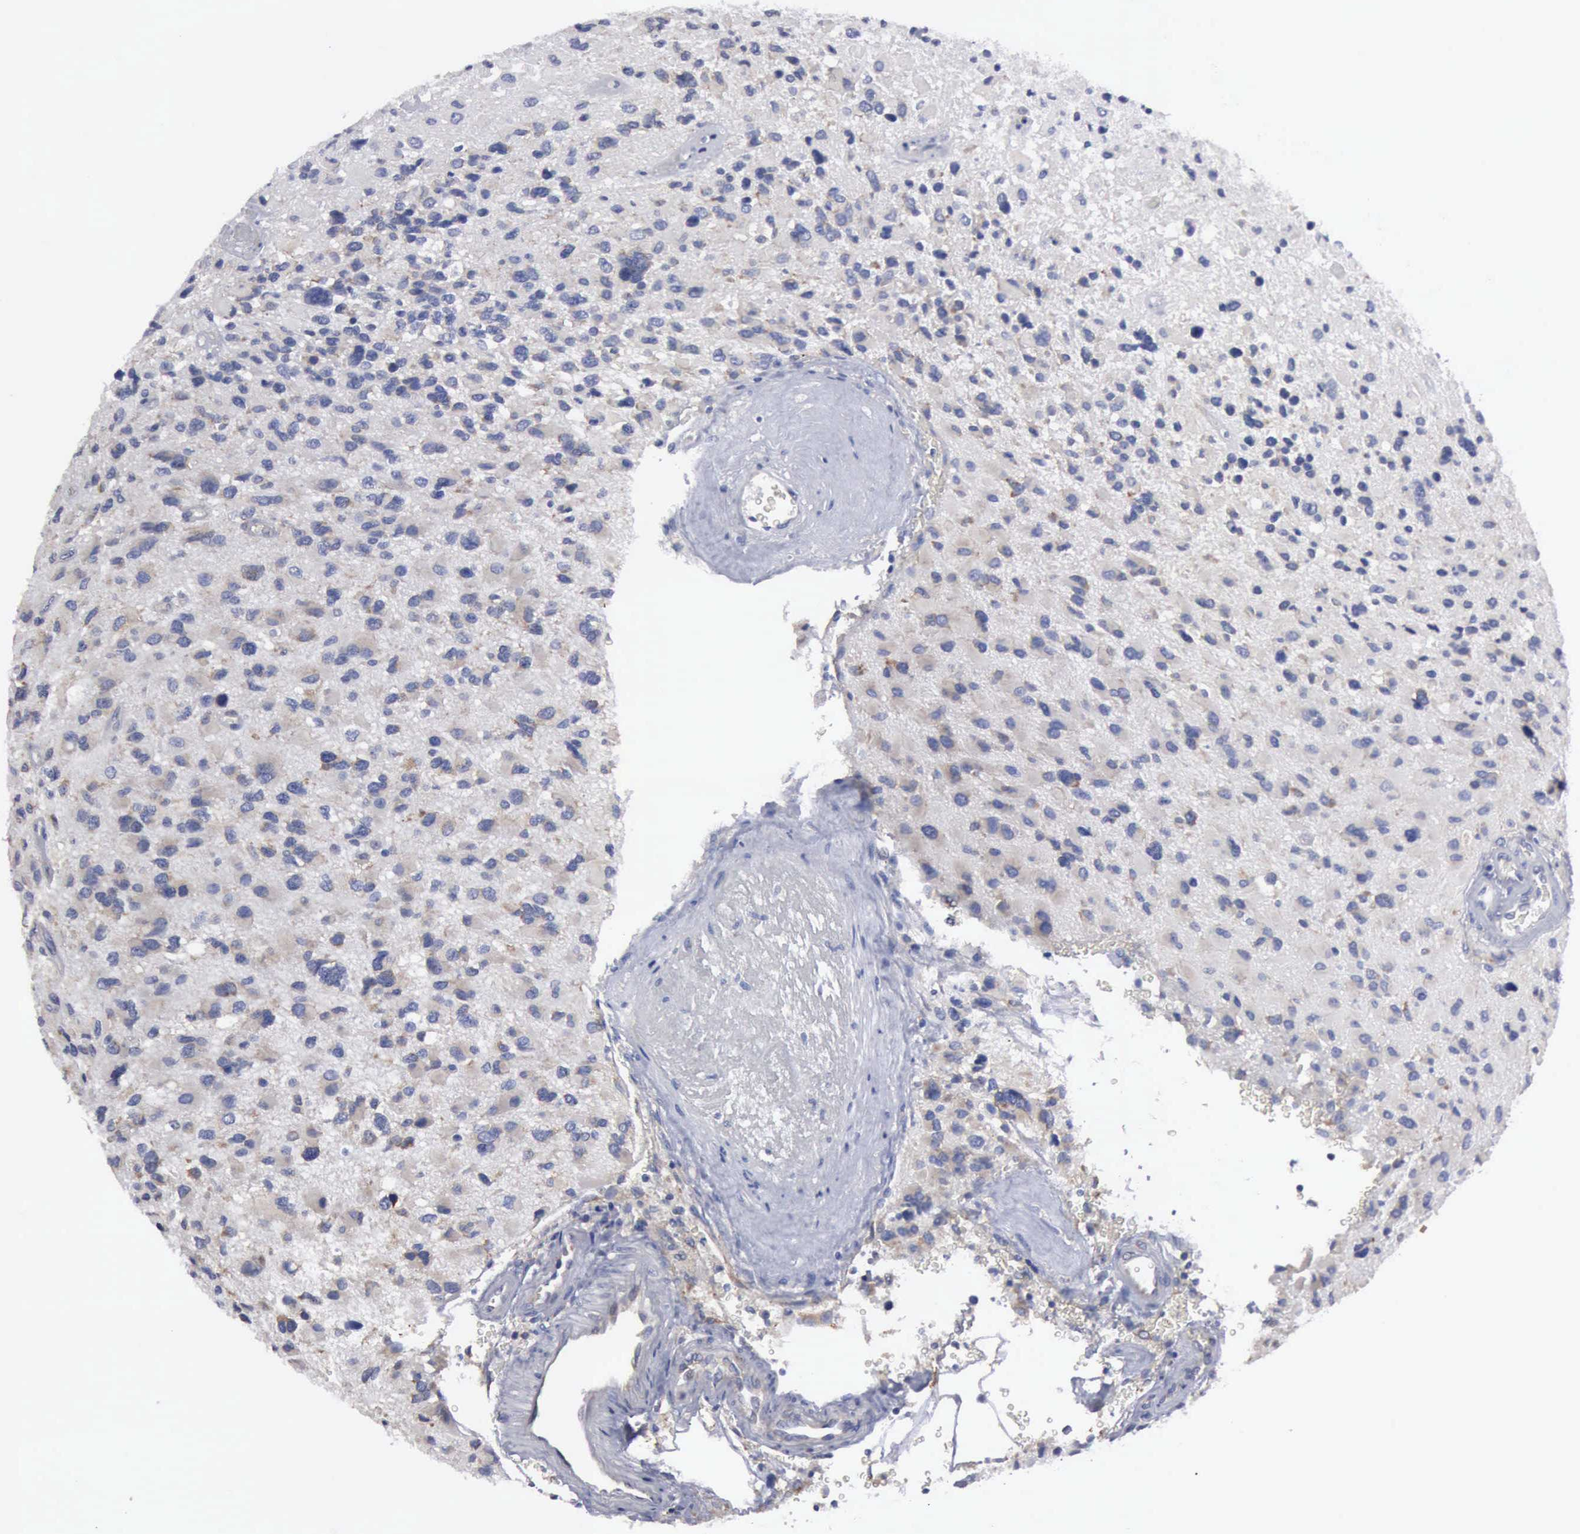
{"staining": {"intensity": "negative", "quantity": "none", "location": "none"}, "tissue": "glioma", "cell_type": "Tumor cells", "image_type": "cancer", "snomed": [{"axis": "morphology", "description": "Glioma, malignant, High grade"}, {"axis": "topography", "description": "Brain"}], "caption": "This is a histopathology image of IHC staining of malignant glioma (high-grade), which shows no positivity in tumor cells.", "gene": "TXLNG", "patient": {"sex": "male", "age": 69}}